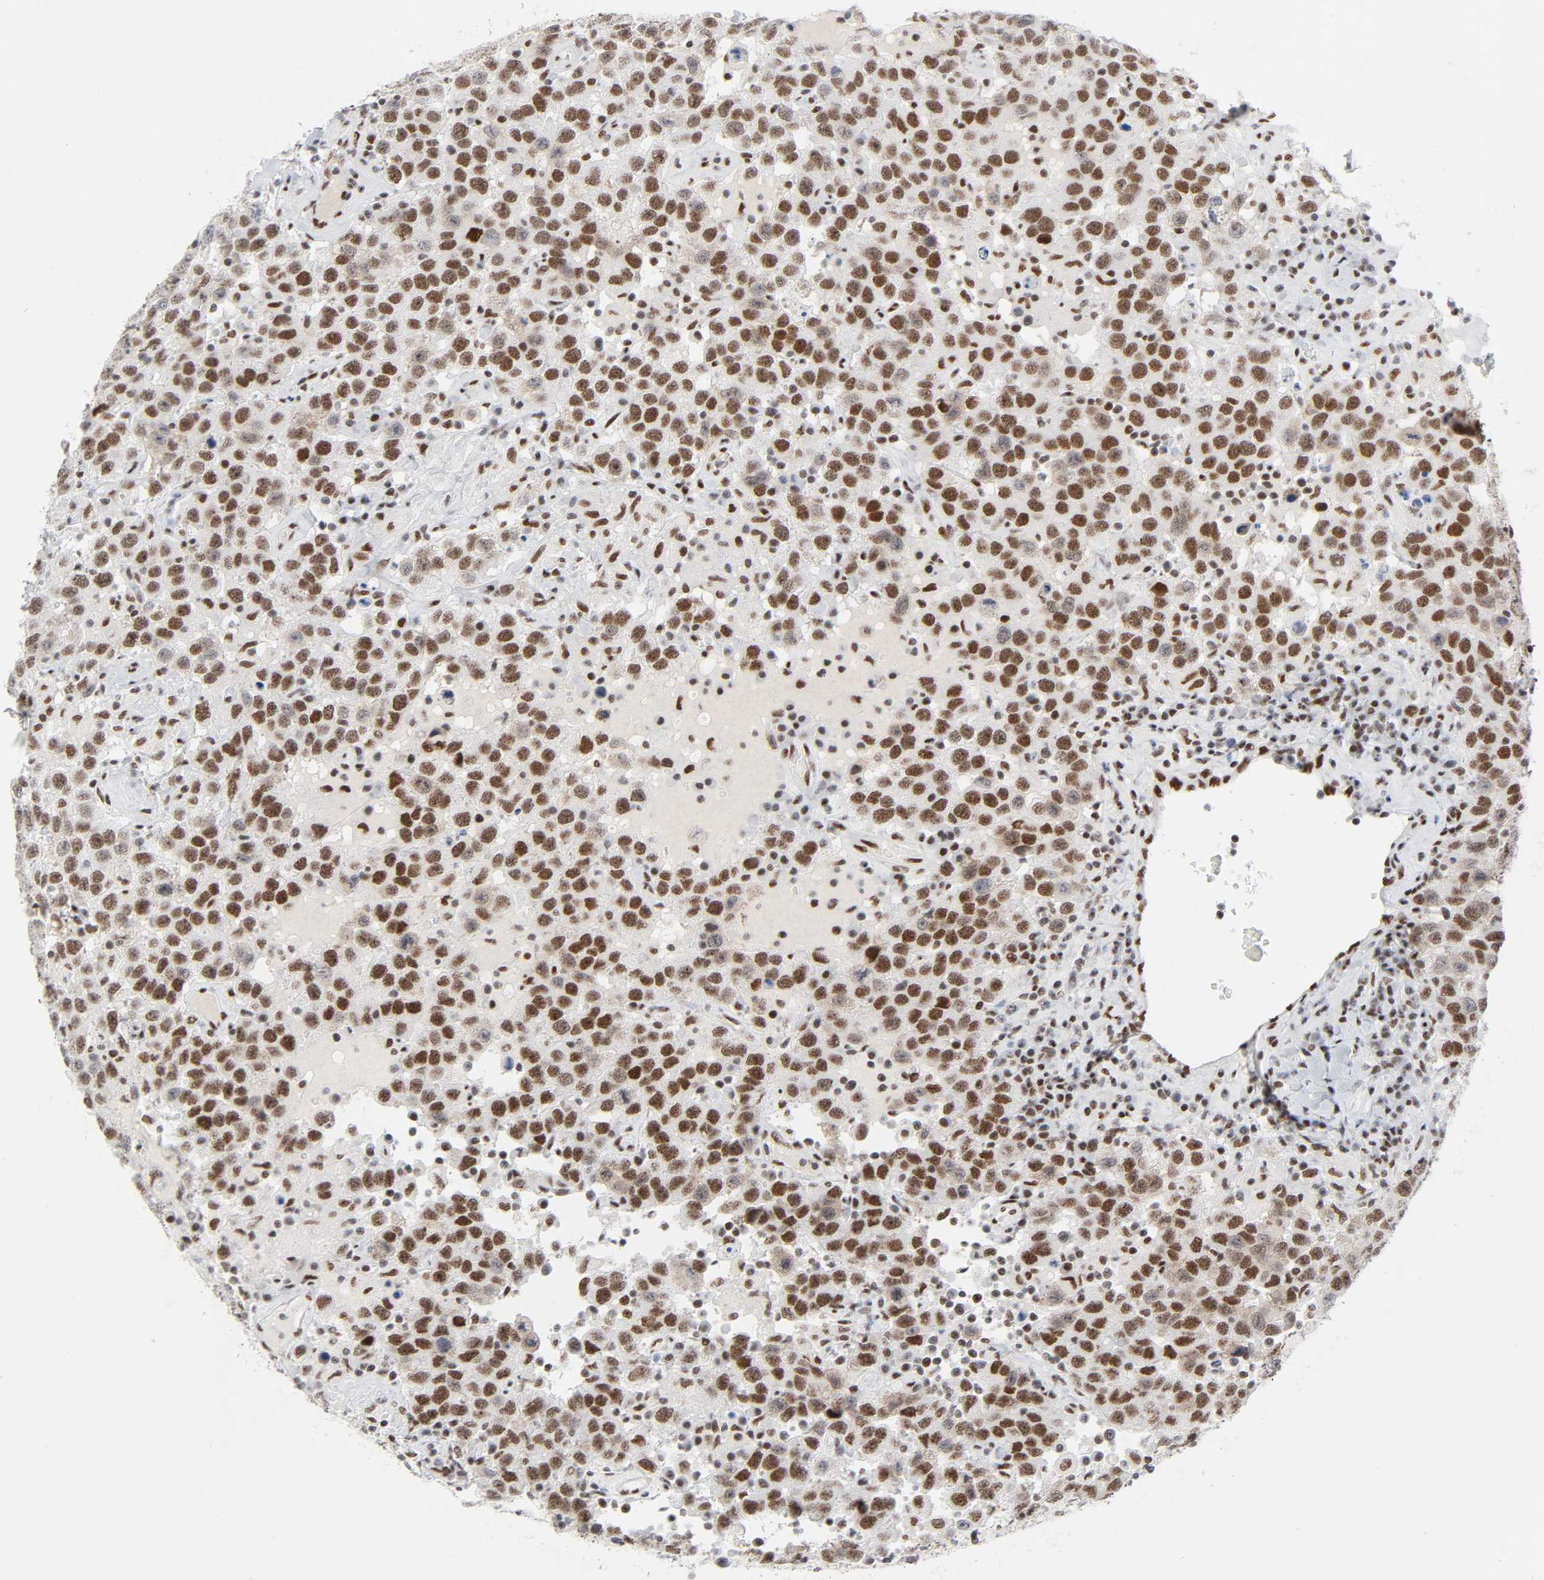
{"staining": {"intensity": "moderate", "quantity": "25%-75%", "location": "nuclear"}, "tissue": "testis cancer", "cell_type": "Tumor cells", "image_type": "cancer", "snomed": [{"axis": "morphology", "description": "Seminoma, NOS"}, {"axis": "topography", "description": "Testis"}], "caption": "An immunohistochemistry micrograph of neoplastic tissue is shown. Protein staining in brown labels moderate nuclear positivity in seminoma (testis) within tumor cells.", "gene": "HSF1", "patient": {"sex": "male", "age": 41}}